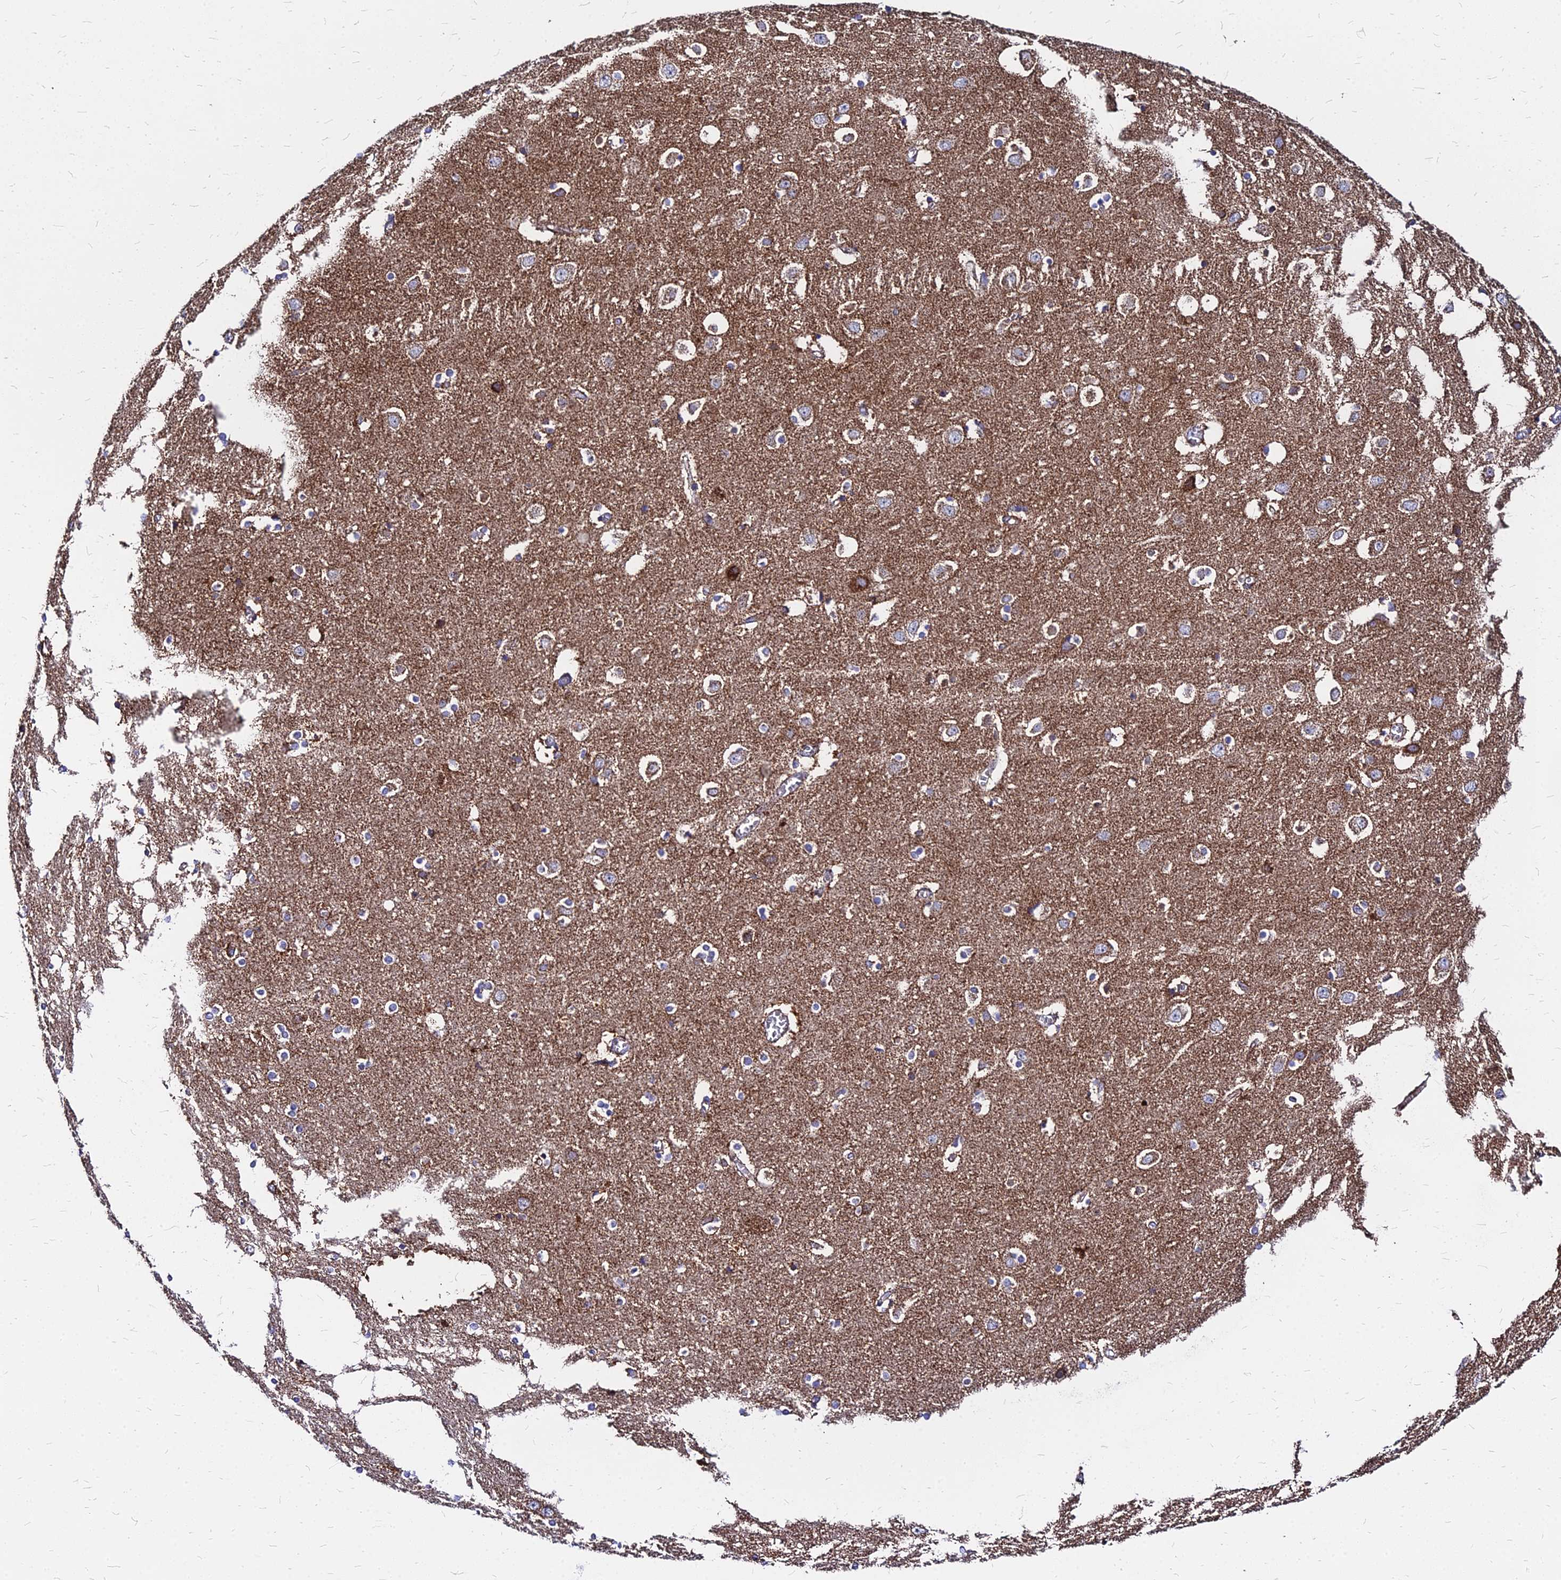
{"staining": {"intensity": "moderate", "quantity": ">75%", "location": "cytoplasmic/membranous"}, "tissue": "cerebral cortex", "cell_type": "Endothelial cells", "image_type": "normal", "snomed": [{"axis": "morphology", "description": "Normal tissue, NOS"}, {"axis": "topography", "description": "Cerebral cortex"}], "caption": "This photomicrograph demonstrates normal cerebral cortex stained with IHC to label a protein in brown. The cytoplasmic/membranous of endothelial cells show moderate positivity for the protein. Nuclei are counter-stained blue.", "gene": "DLD", "patient": {"sex": "male", "age": 54}}